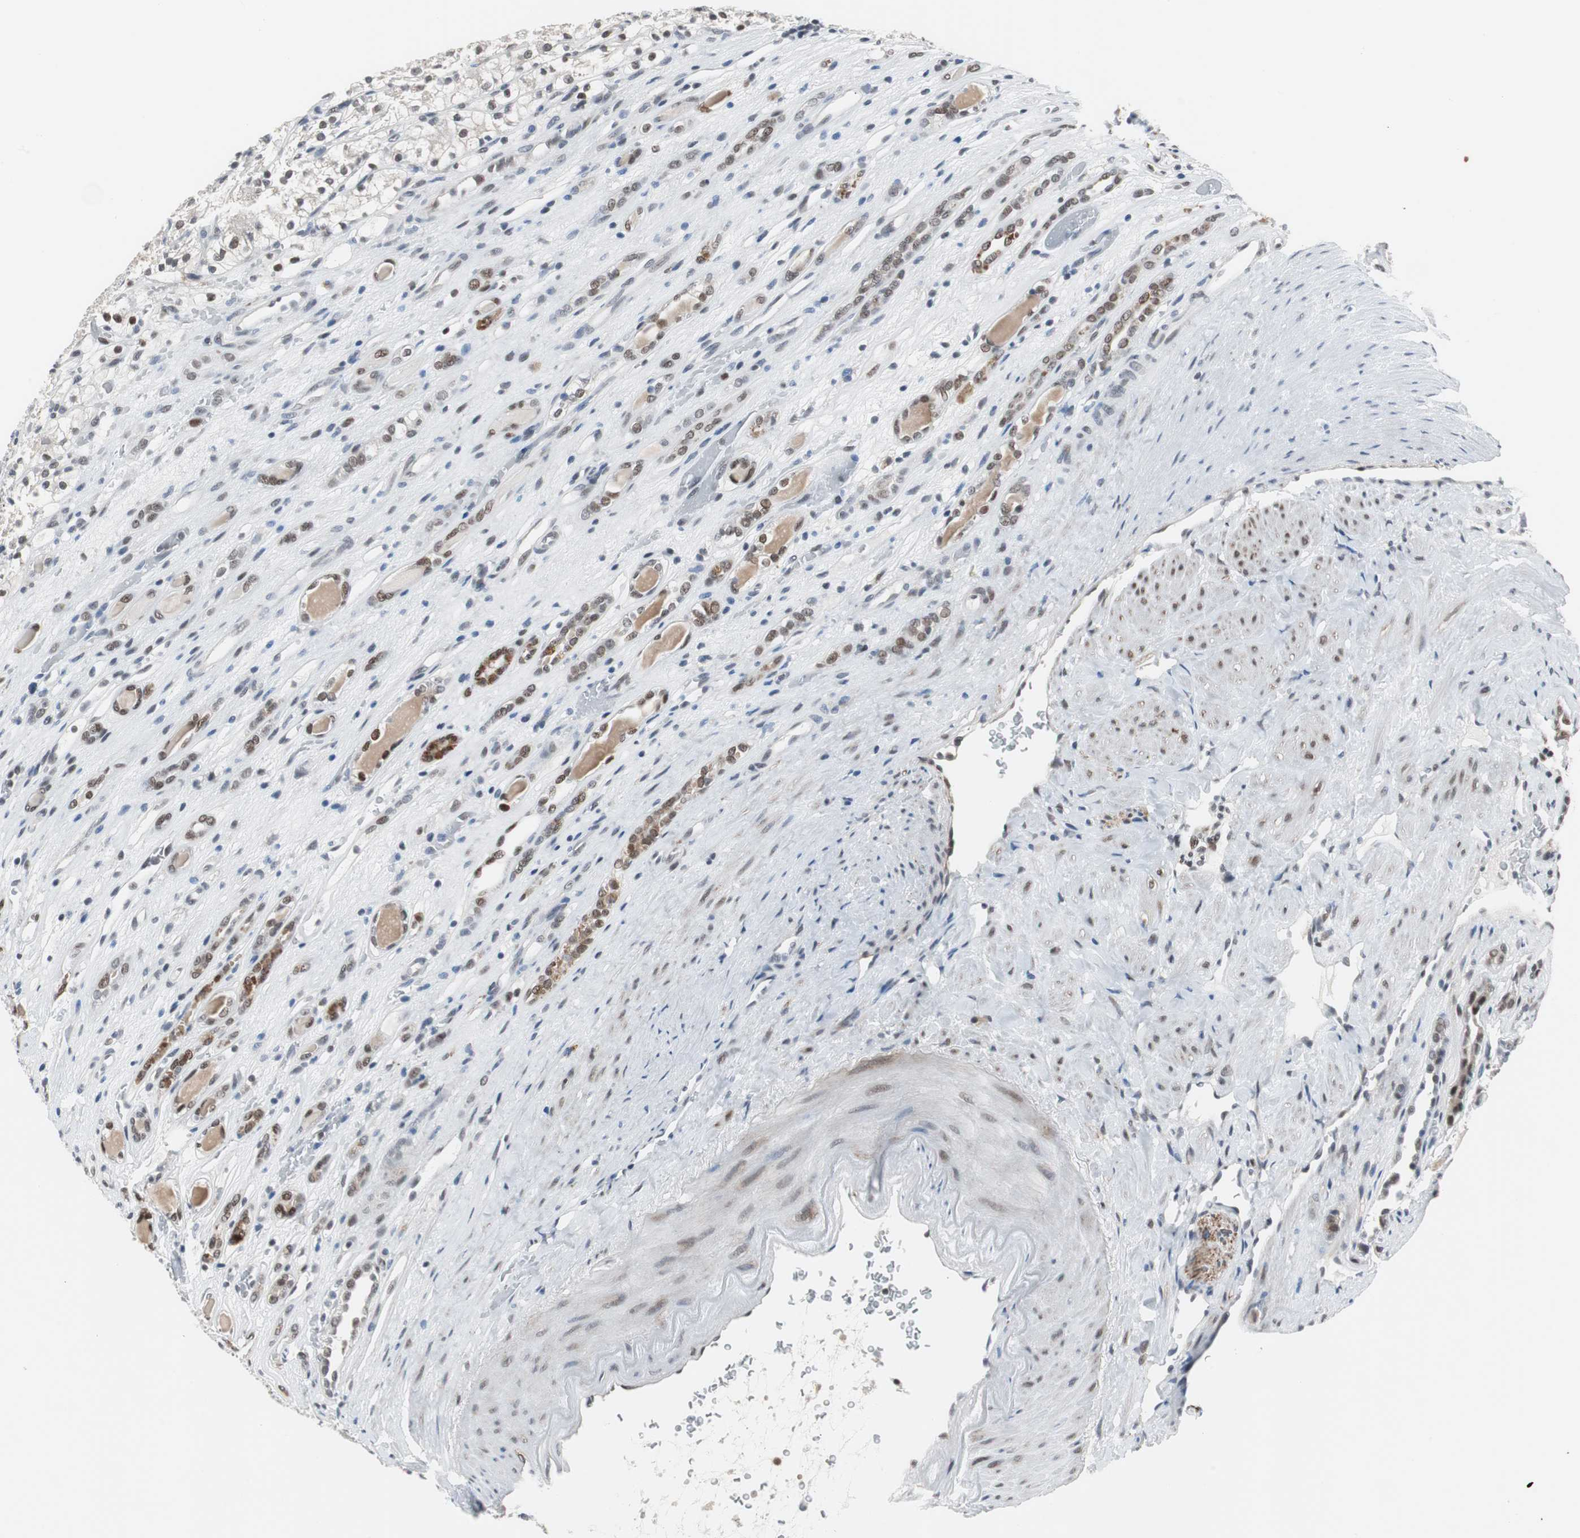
{"staining": {"intensity": "weak", "quantity": "25%-75%", "location": "nuclear"}, "tissue": "renal cancer", "cell_type": "Tumor cells", "image_type": "cancer", "snomed": [{"axis": "morphology", "description": "Adenocarcinoma, NOS"}, {"axis": "topography", "description": "Kidney"}], "caption": "A histopathology image of adenocarcinoma (renal) stained for a protein demonstrates weak nuclear brown staining in tumor cells.", "gene": "ZHX2", "patient": {"sex": "female", "age": 60}}